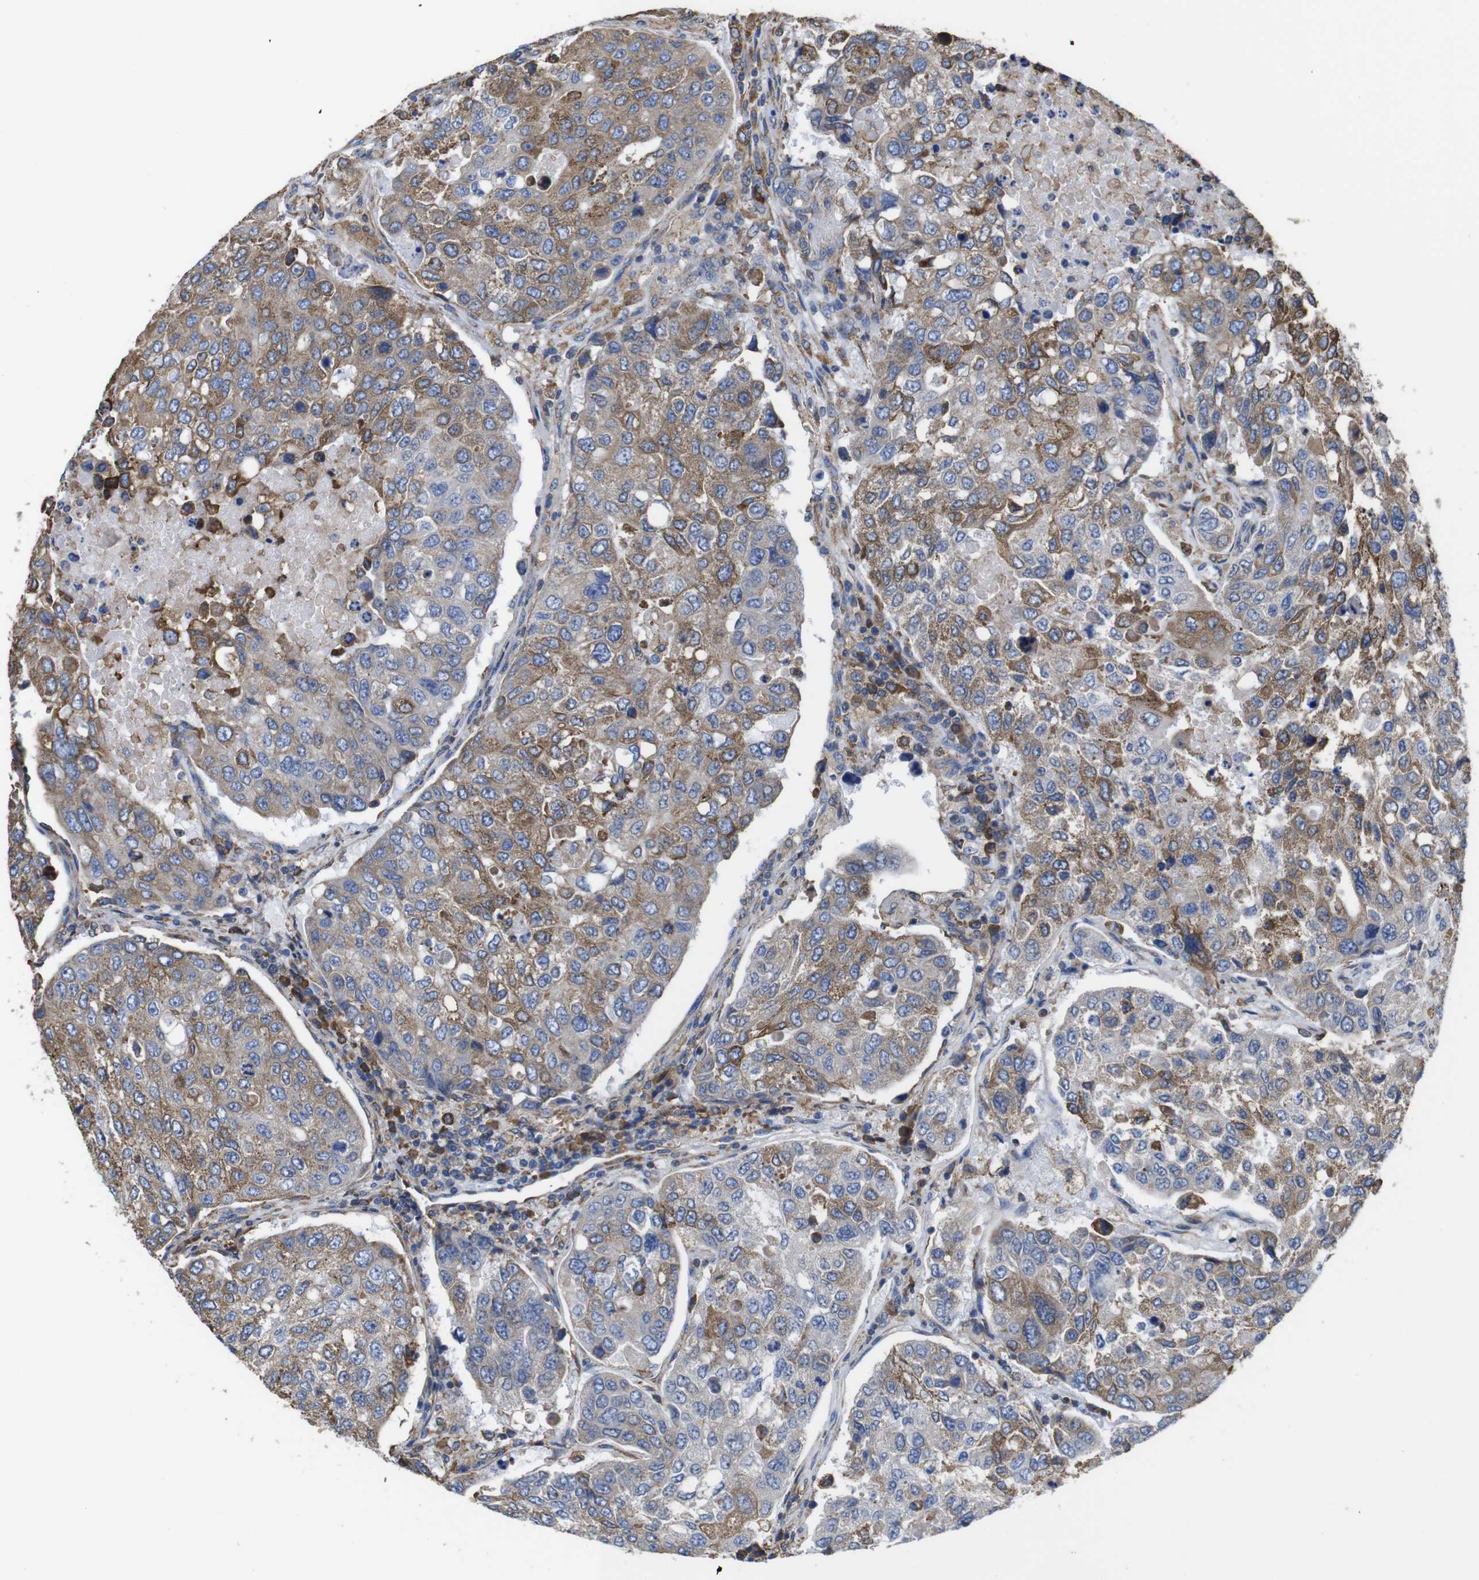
{"staining": {"intensity": "moderate", "quantity": "25%-75%", "location": "cytoplasmic/membranous"}, "tissue": "urothelial cancer", "cell_type": "Tumor cells", "image_type": "cancer", "snomed": [{"axis": "morphology", "description": "Urothelial carcinoma, High grade"}, {"axis": "topography", "description": "Lymph node"}, {"axis": "topography", "description": "Urinary bladder"}], "caption": "A photomicrograph of urothelial cancer stained for a protein demonstrates moderate cytoplasmic/membranous brown staining in tumor cells.", "gene": "PPIB", "patient": {"sex": "male", "age": 51}}